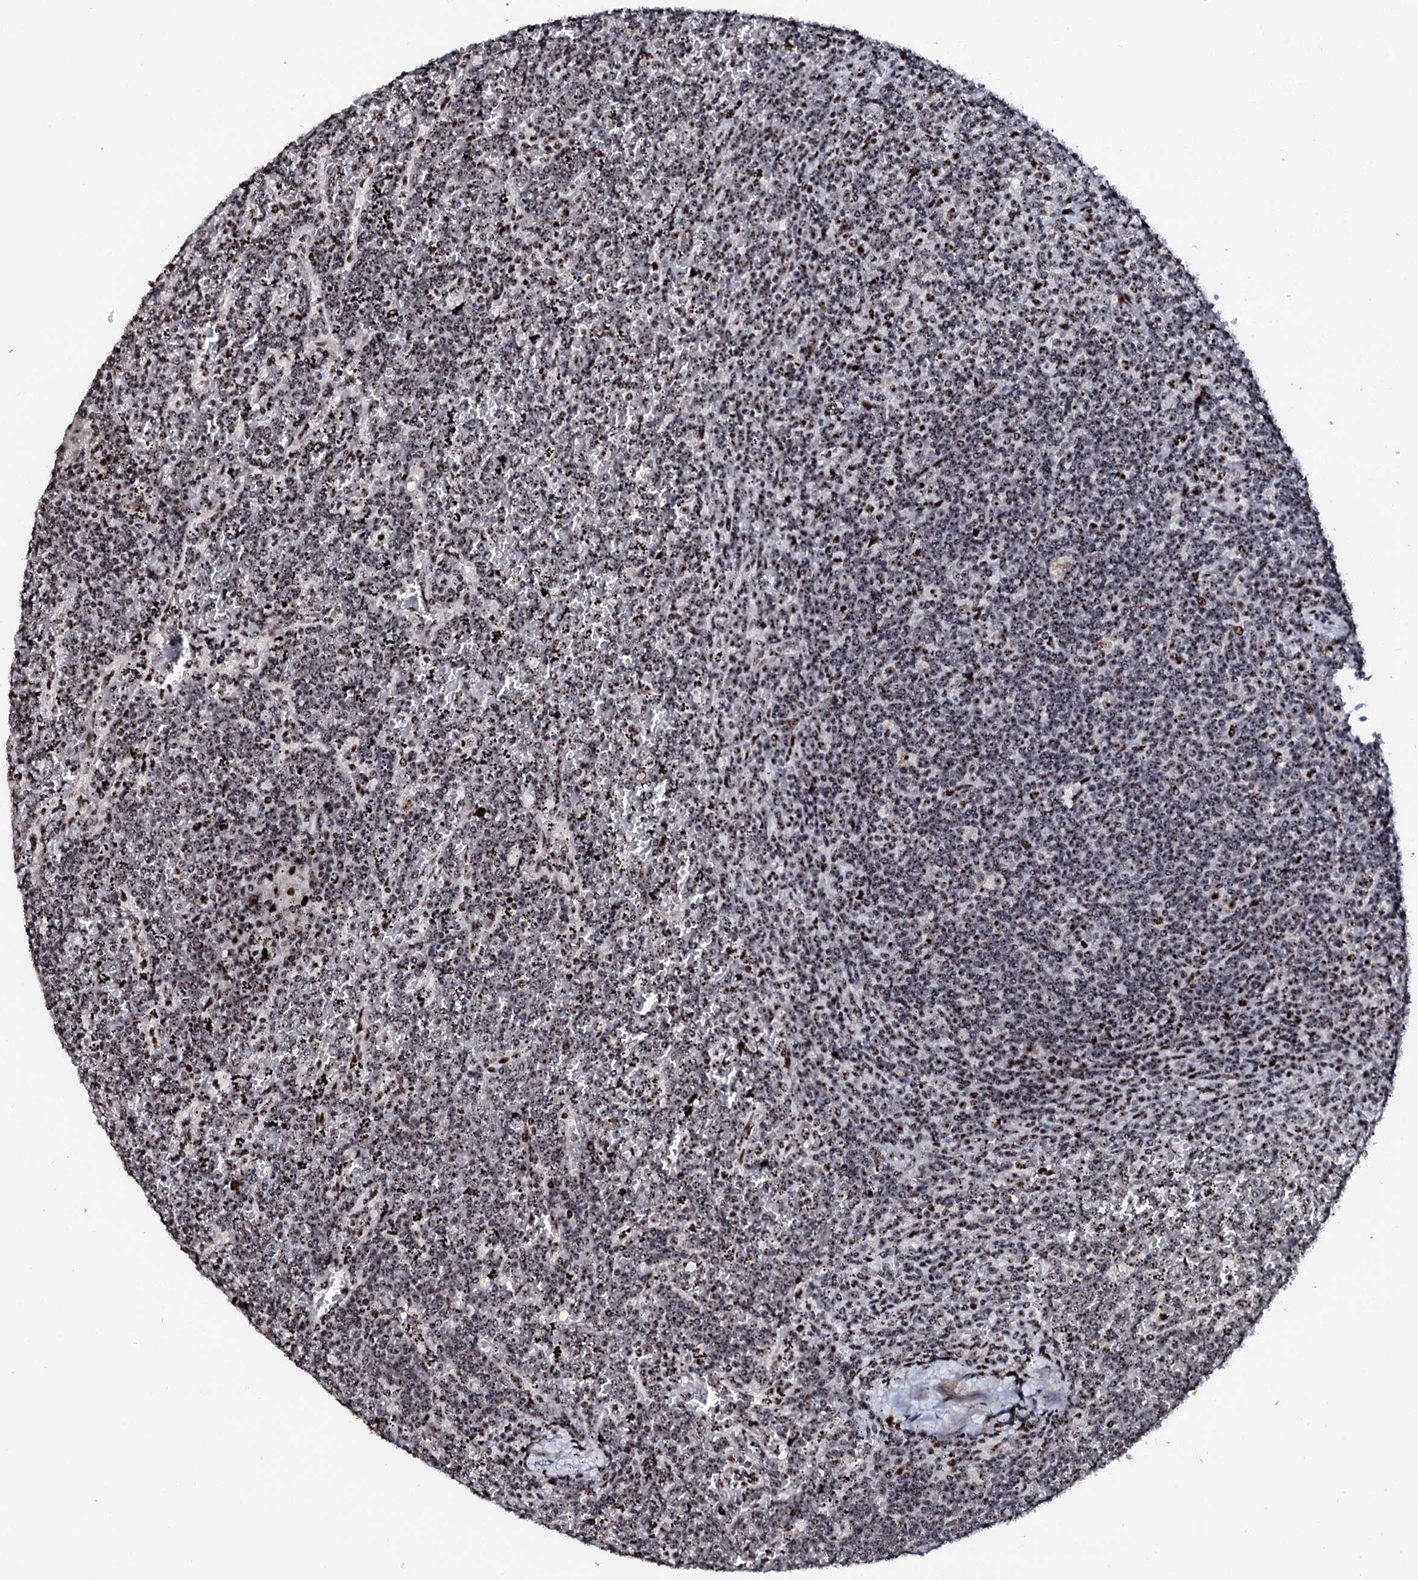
{"staining": {"intensity": "moderate", "quantity": ">75%", "location": "nuclear"}, "tissue": "lymphoma", "cell_type": "Tumor cells", "image_type": "cancer", "snomed": [{"axis": "morphology", "description": "Malignant lymphoma, non-Hodgkin's type, Low grade"}, {"axis": "topography", "description": "Spleen"}], "caption": "Protein staining exhibits moderate nuclear staining in approximately >75% of tumor cells in lymphoma. The staining was performed using DAB to visualize the protein expression in brown, while the nuclei were stained in blue with hematoxylin (Magnification: 20x).", "gene": "NEUROG3", "patient": {"sex": "female", "age": 19}}